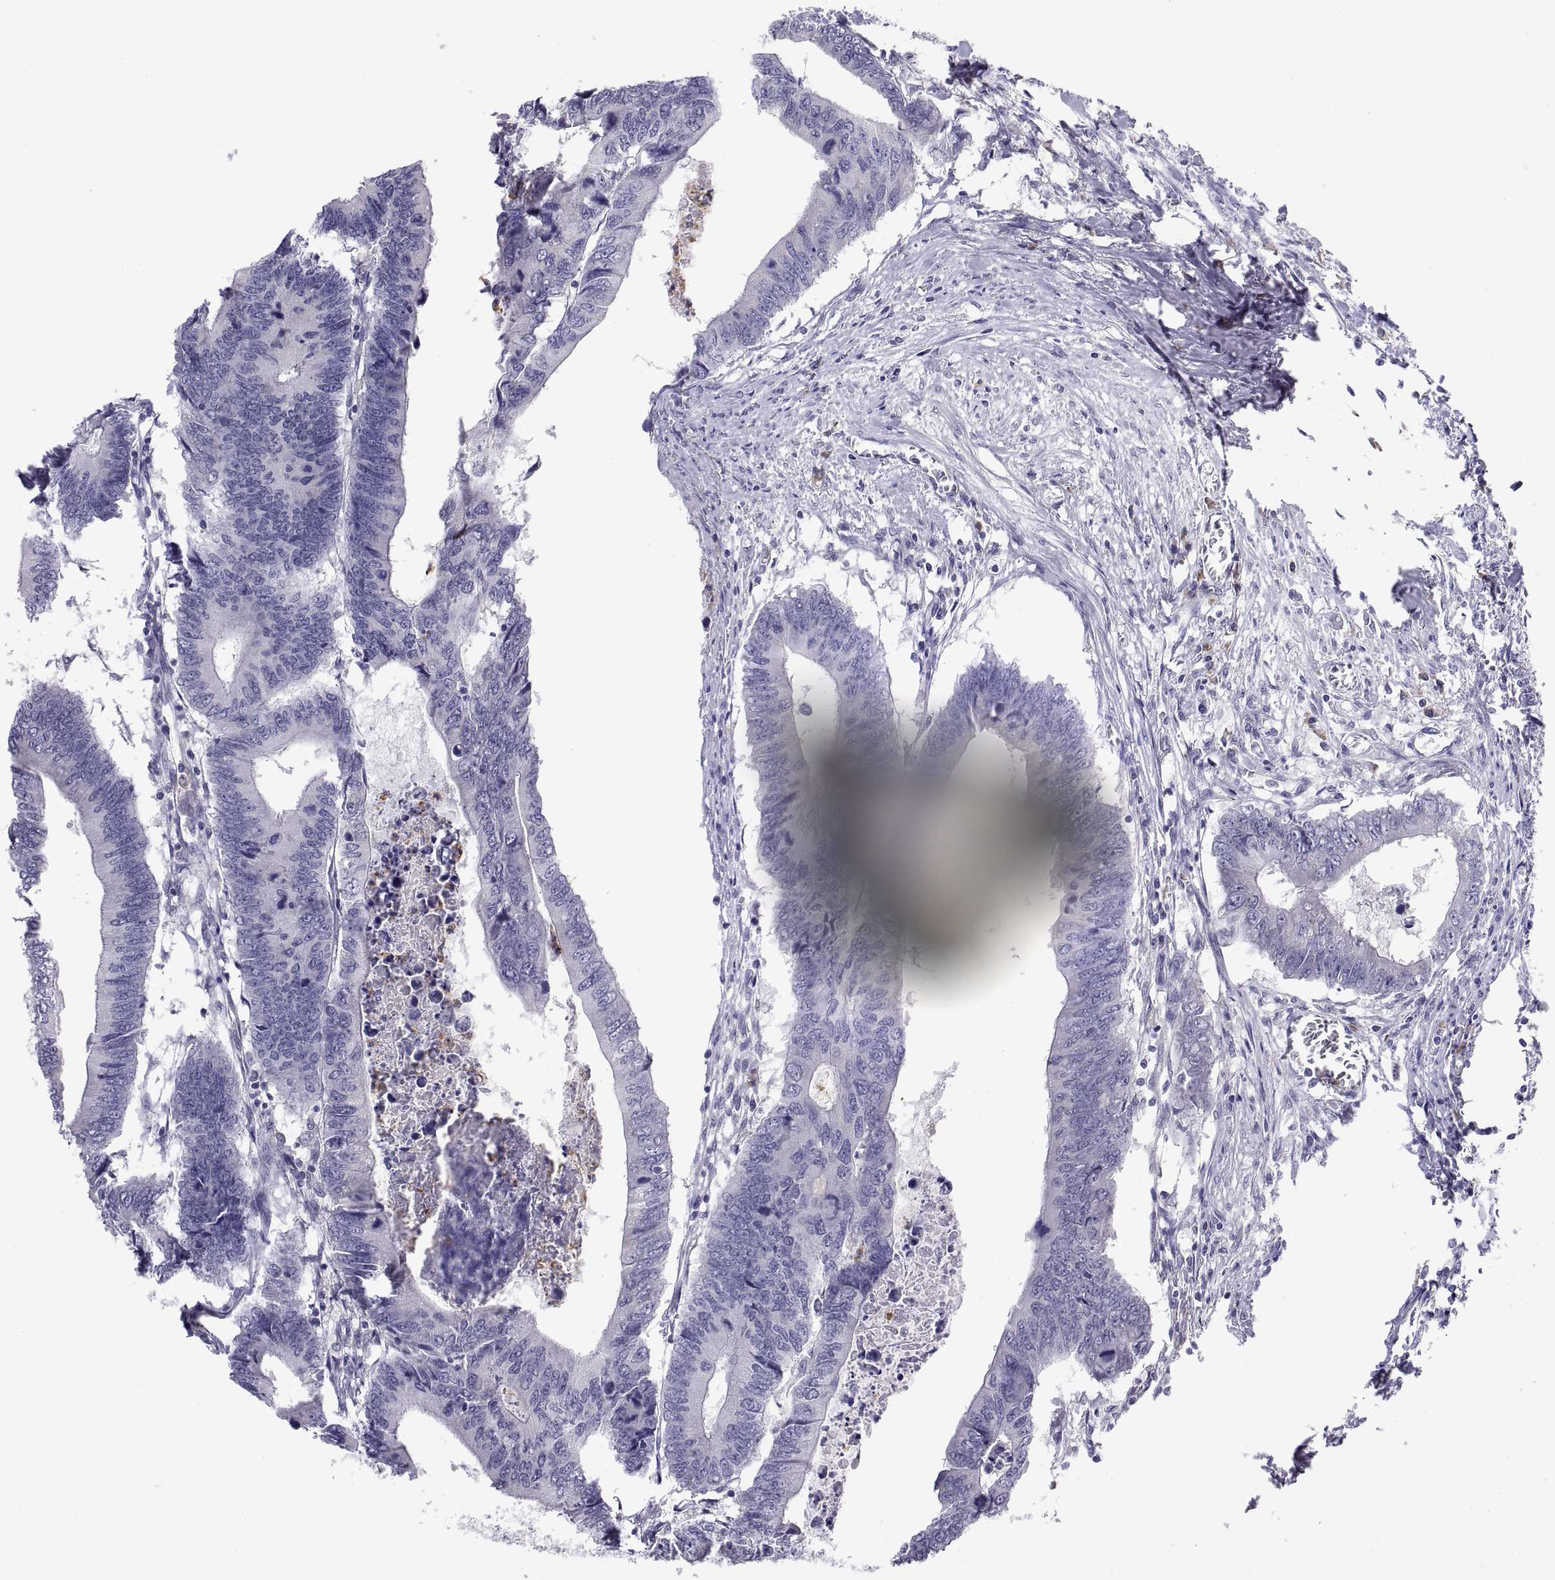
{"staining": {"intensity": "negative", "quantity": "none", "location": "none"}, "tissue": "colorectal cancer", "cell_type": "Tumor cells", "image_type": "cancer", "snomed": [{"axis": "morphology", "description": "Adenocarcinoma, NOS"}, {"axis": "topography", "description": "Colon"}], "caption": "Adenocarcinoma (colorectal) was stained to show a protein in brown. There is no significant staining in tumor cells. The staining was performed using DAB to visualize the protein expression in brown, while the nuclei were stained in blue with hematoxylin (Magnification: 20x).", "gene": "PKP1", "patient": {"sex": "male", "age": 53}}